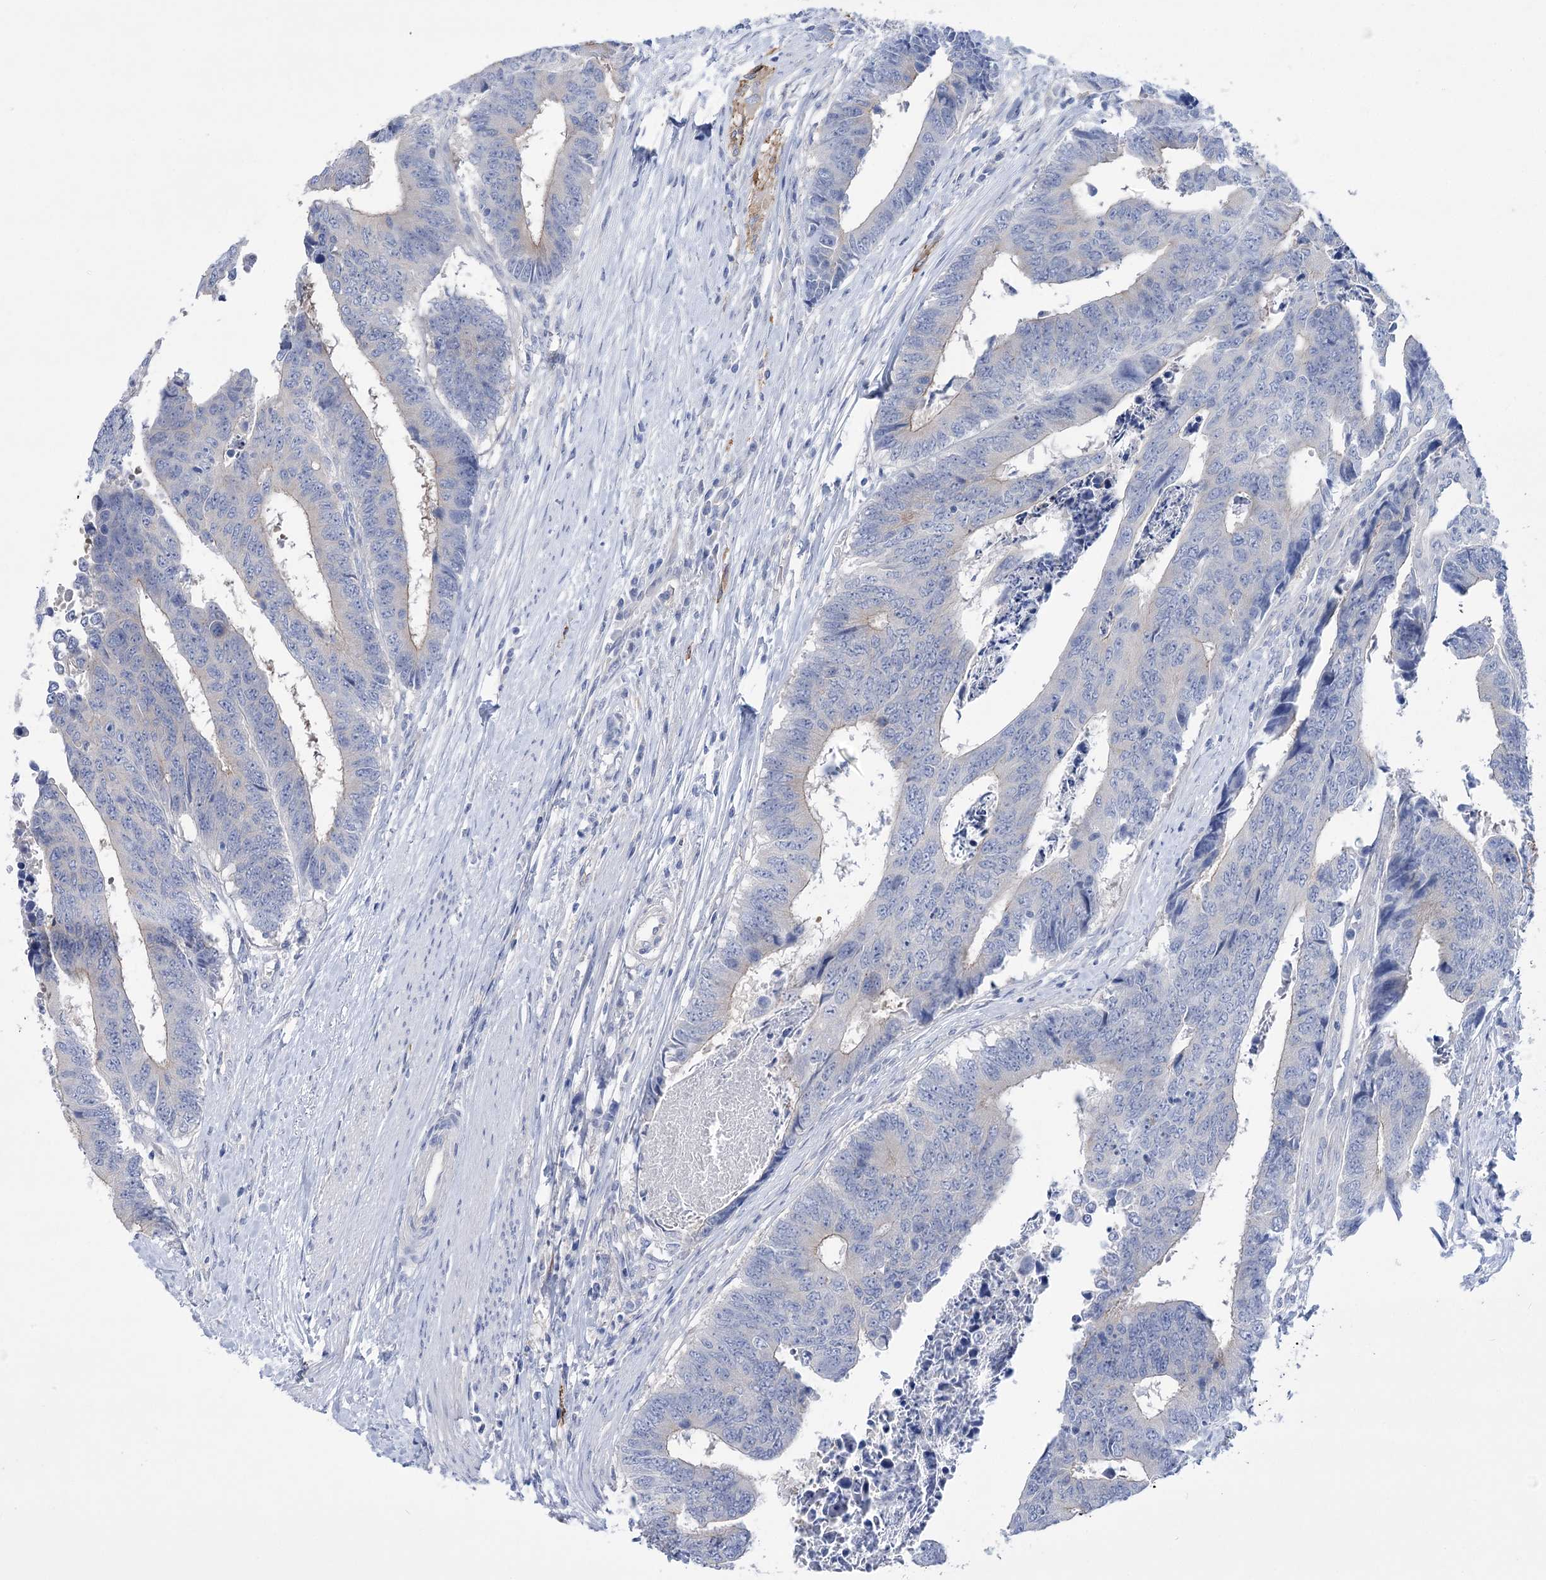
{"staining": {"intensity": "negative", "quantity": "none", "location": "none"}, "tissue": "colorectal cancer", "cell_type": "Tumor cells", "image_type": "cancer", "snomed": [{"axis": "morphology", "description": "Adenocarcinoma, NOS"}, {"axis": "topography", "description": "Rectum"}], "caption": "Immunohistochemistry (IHC) histopathology image of adenocarcinoma (colorectal) stained for a protein (brown), which reveals no positivity in tumor cells.", "gene": "LRRC34", "patient": {"sex": "male", "age": 84}}